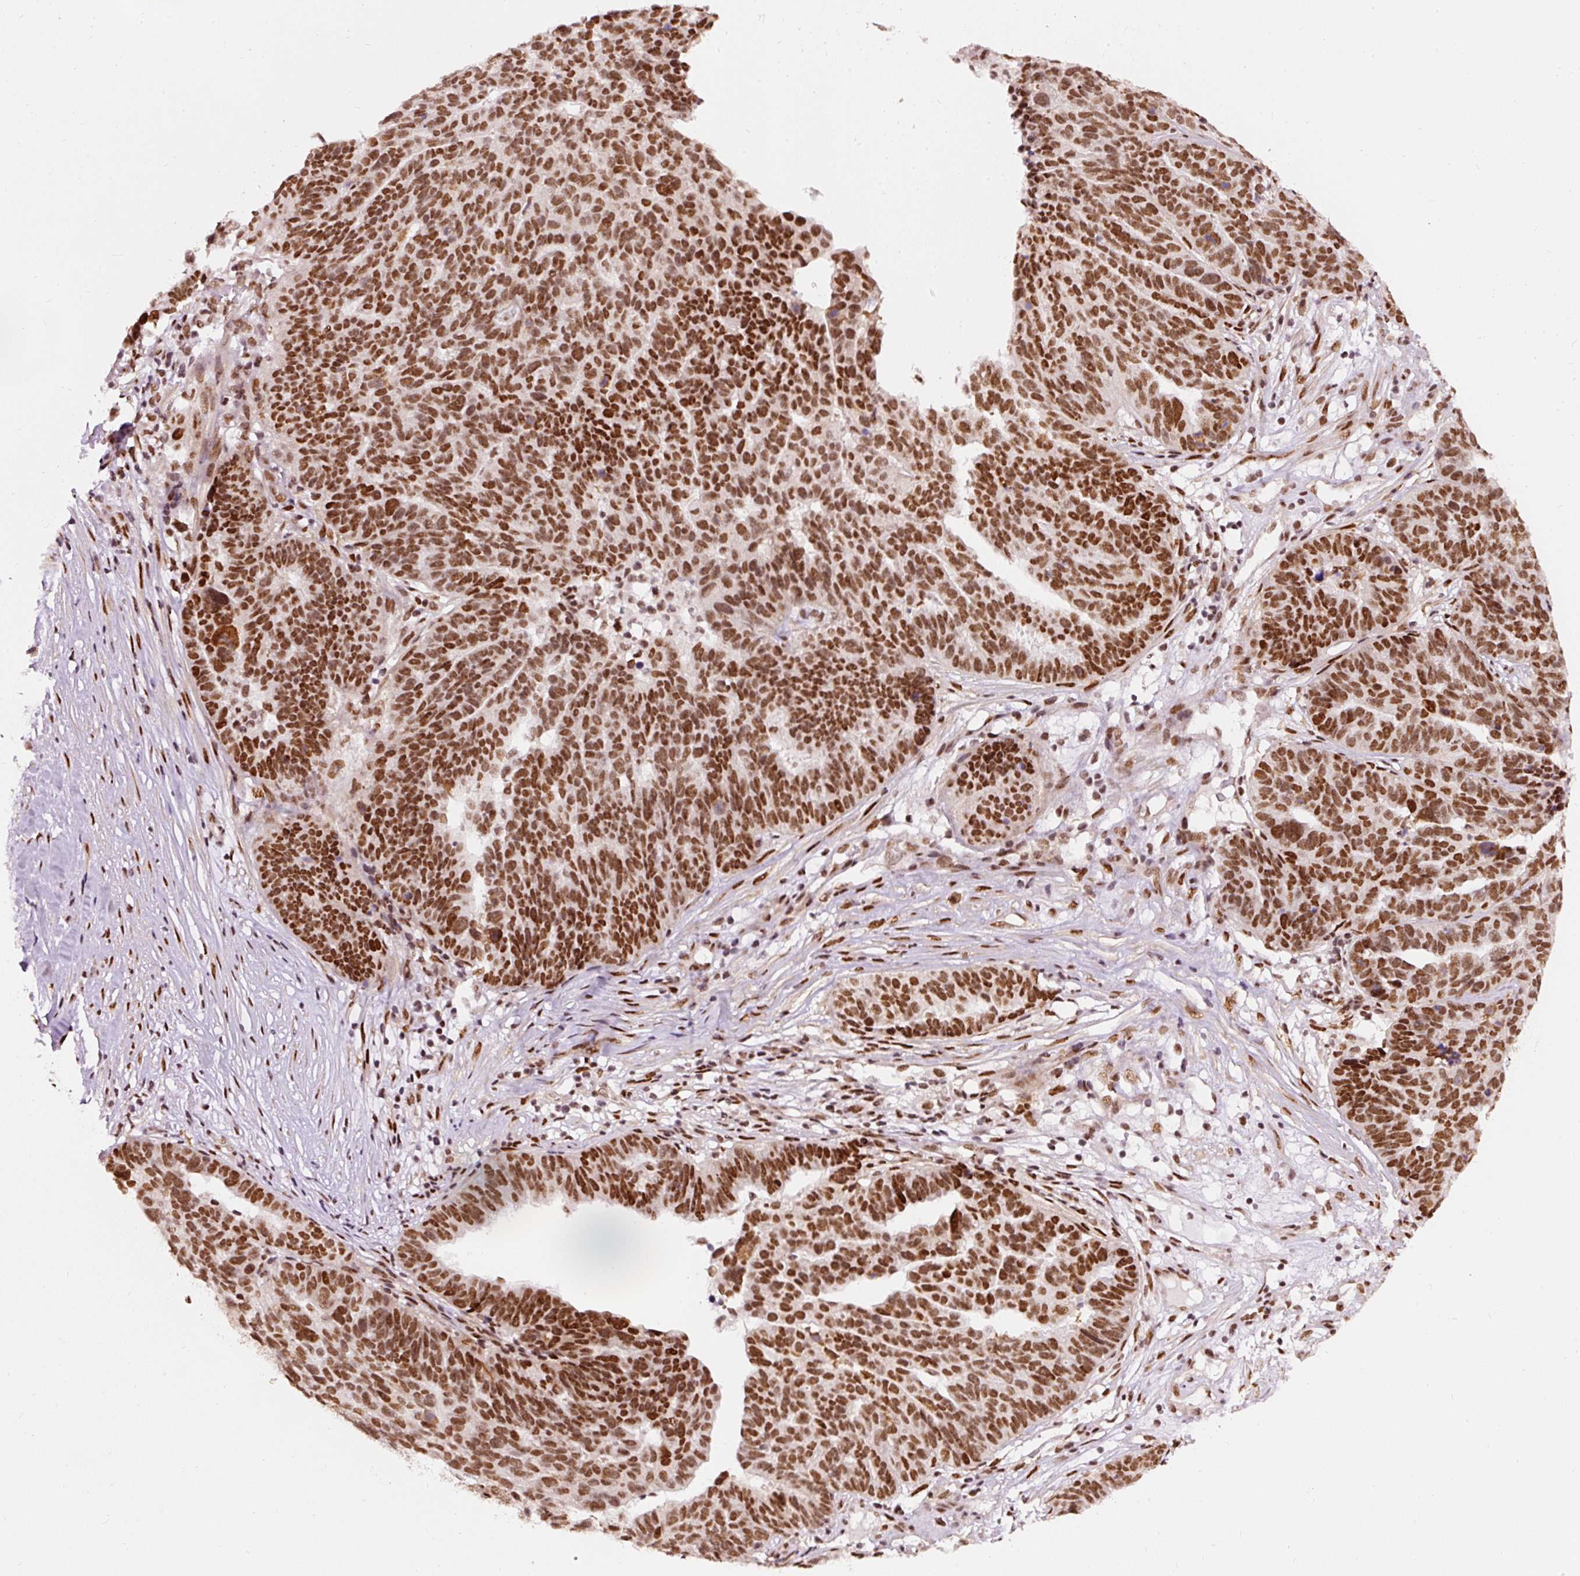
{"staining": {"intensity": "strong", "quantity": ">75%", "location": "nuclear"}, "tissue": "ovarian cancer", "cell_type": "Tumor cells", "image_type": "cancer", "snomed": [{"axis": "morphology", "description": "Cystadenocarcinoma, serous, NOS"}, {"axis": "topography", "description": "Ovary"}], "caption": "Strong nuclear positivity for a protein is identified in about >75% of tumor cells of ovarian serous cystadenocarcinoma using immunohistochemistry (IHC).", "gene": "HNRNPC", "patient": {"sex": "female", "age": 59}}